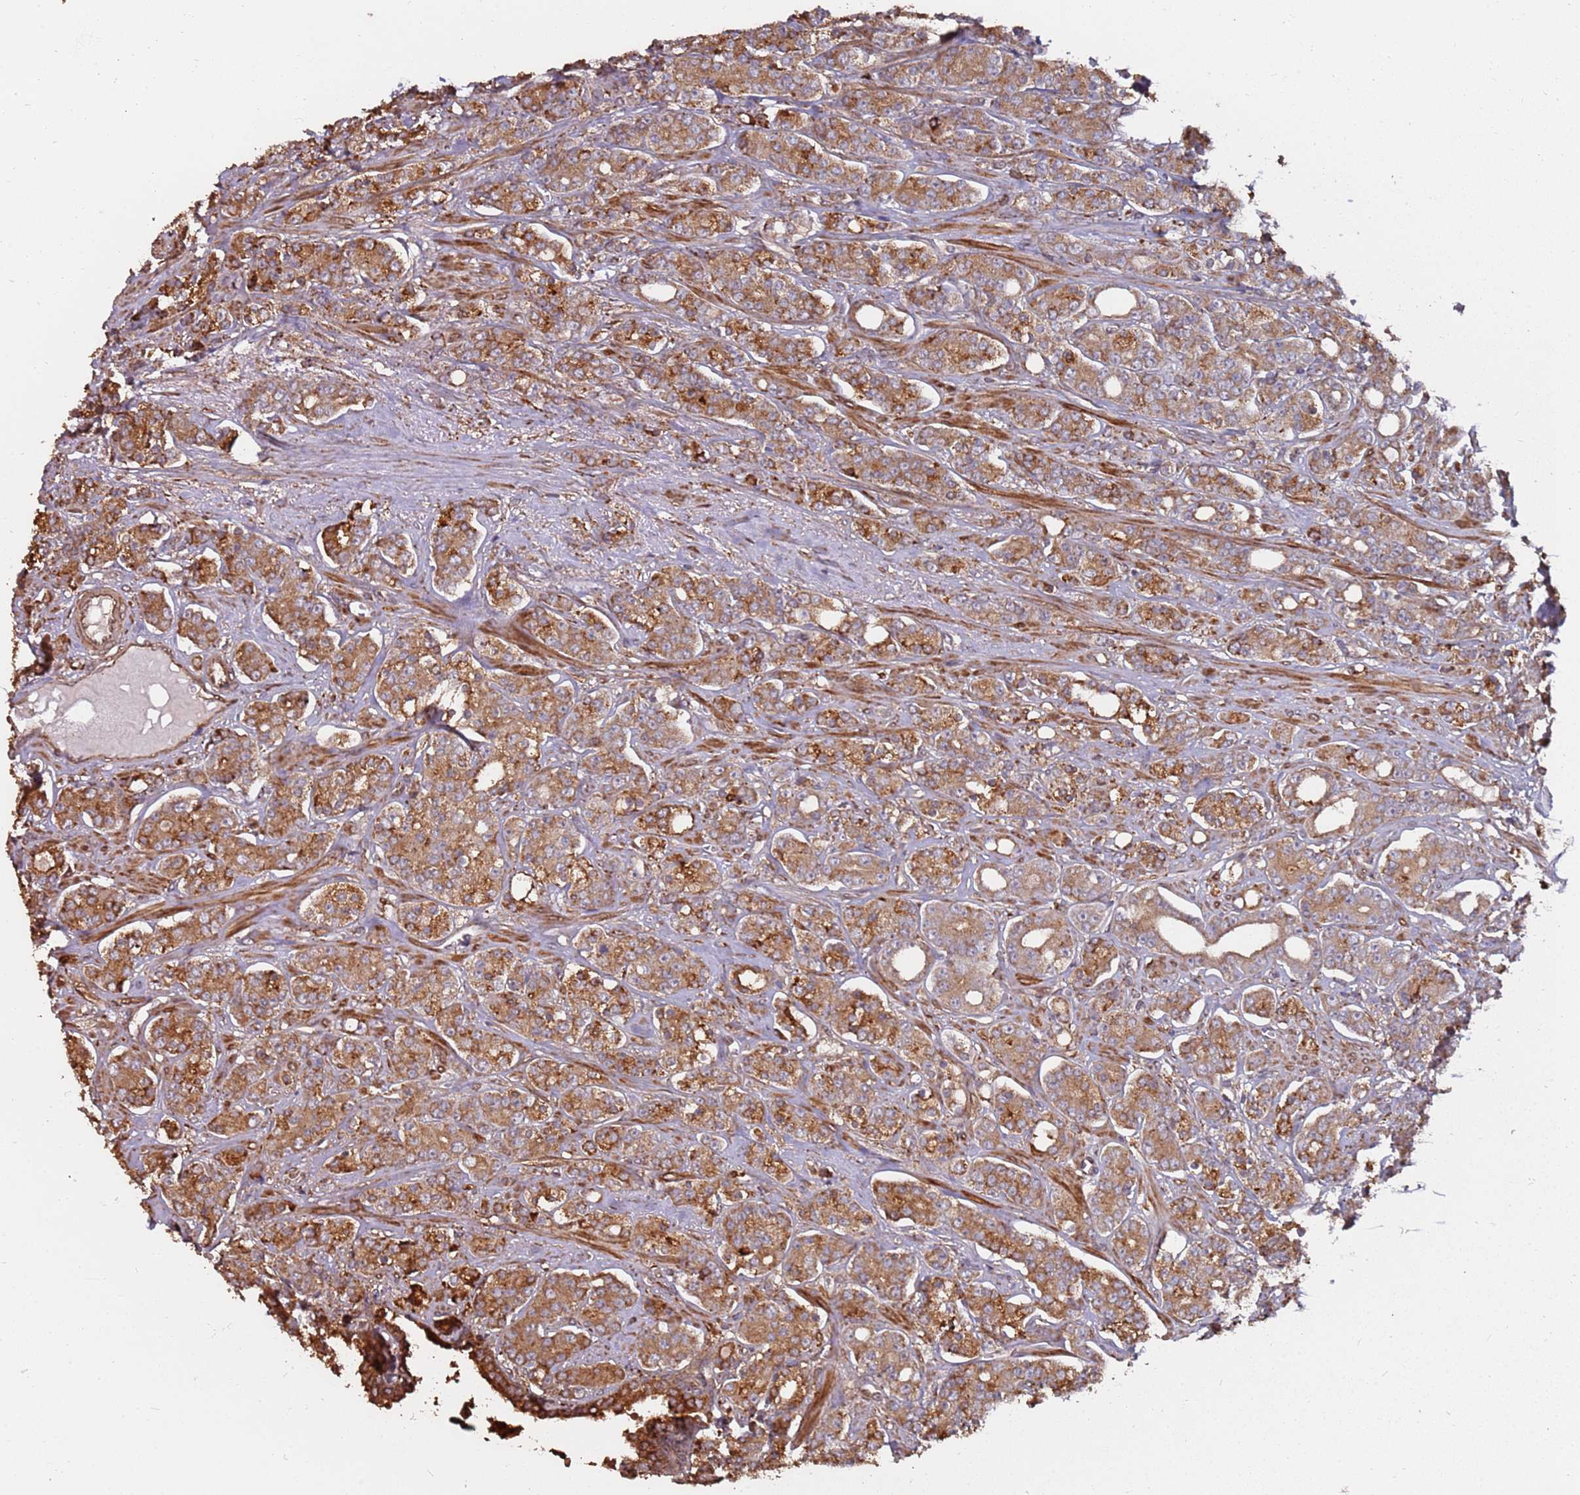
{"staining": {"intensity": "strong", "quantity": ">75%", "location": "cytoplasmic/membranous"}, "tissue": "prostate cancer", "cell_type": "Tumor cells", "image_type": "cancer", "snomed": [{"axis": "morphology", "description": "Adenocarcinoma, High grade"}, {"axis": "topography", "description": "Prostate"}], "caption": "Approximately >75% of tumor cells in prostate cancer (adenocarcinoma (high-grade)) demonstrate strong cytoplasmic/membranous protein positivity as visualized by brown immunohistochemical staining.", "gene": "LACC1", "patient": {"sex": "male", "age": 62}}